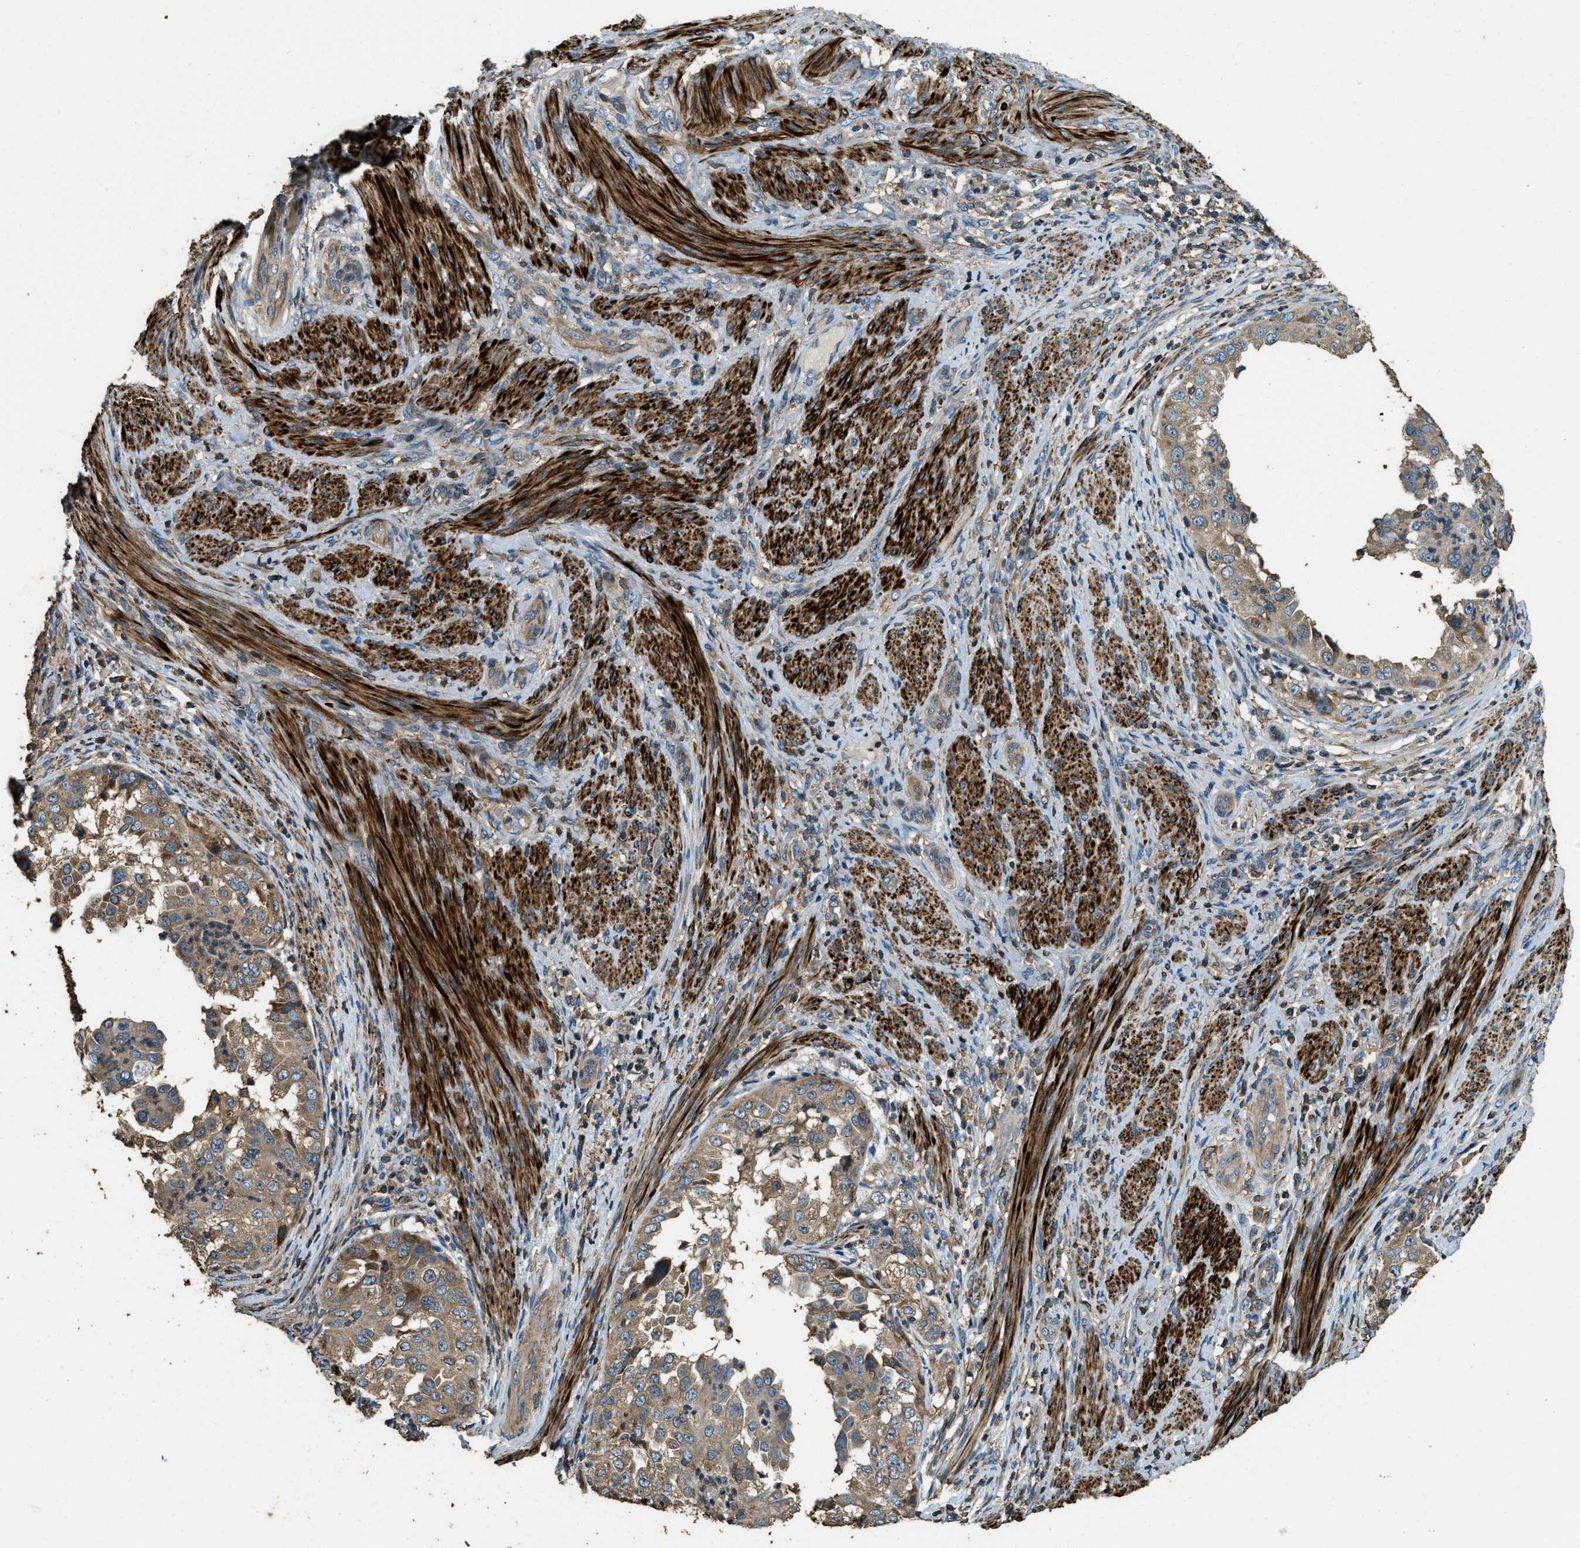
{"staining": {"intensity": "weak", "quantity": ">75%", "location": "cytoplasmic/membranous"}, "tissue": "endometrial cancer", "cell_type": "Tumor cells", "image_type": "cancer", "snomed": [{"axis": "morphology", "description": "Adenocarcinoma, NOS"}, {"axis": "topography", "description": "Endometrium"}], "caption": "This photomicrograph displays immunohistochemistry staining of endometrial cancer, with low weak cytoplasmic/membranous expression in about >75% of tumor cells.", "gene": "ERGIC1", "patient": {"sex": "female", "age": 85}}